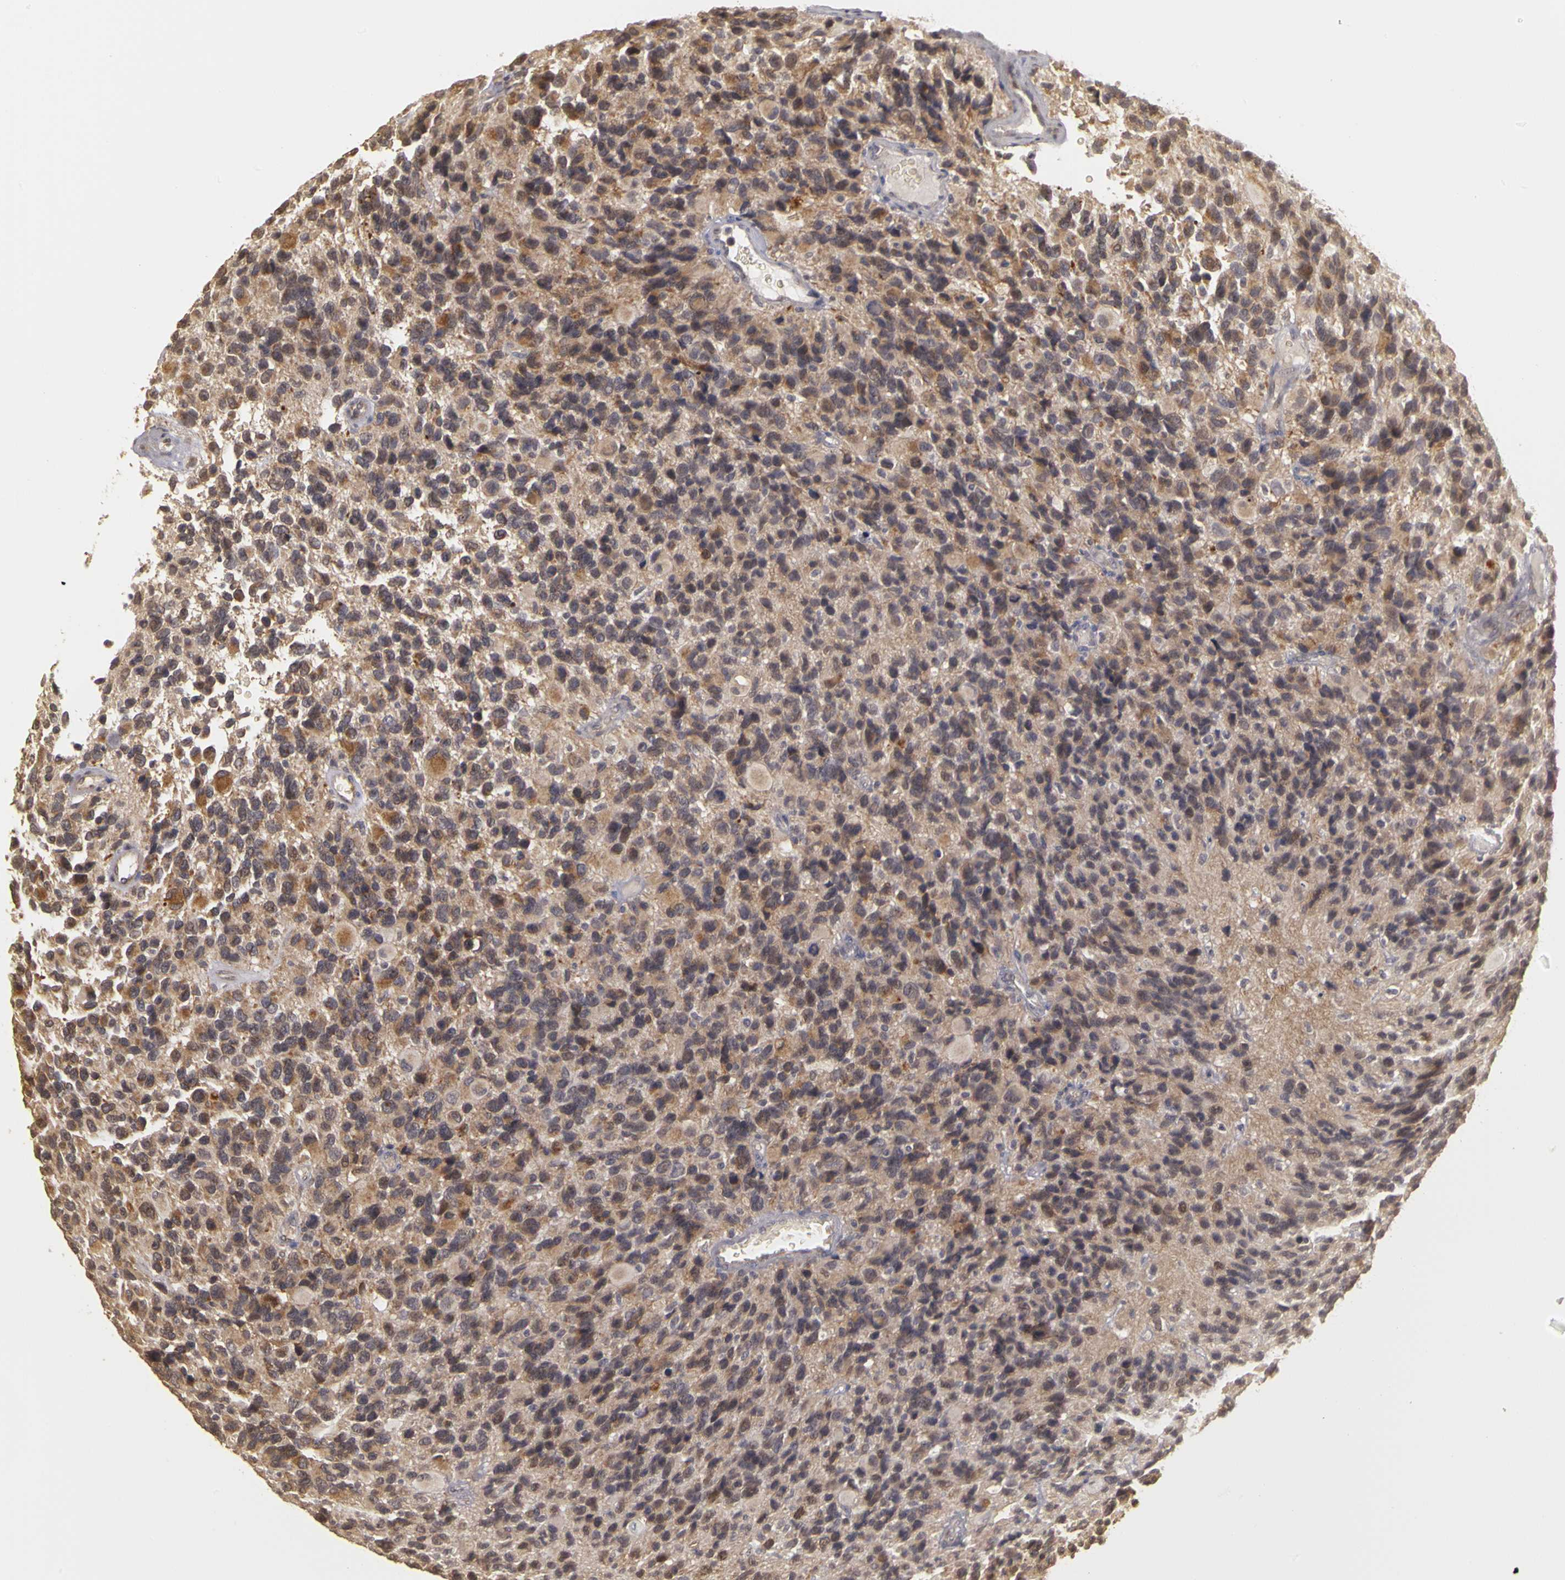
{"staining": {"intensity": "weak", "quantity": ">75%", "location": "cytoplasmic/membranous"}, "tissue": "glioma", "cell_type": "Tumor cells", "image_type": "cancer", "snomed": [{"axis": "morphology", "description": "Glioma, malignant, High grade"}, {"axis": "topography", "description": "Brain"}], "caption": "High-magnification brightfield microscopy of malignant glioma (high-grade) stained with DAB (brown) and counterstained with hematoxylin (blue). tumor cells exhibit weak cytoplasmic/membranous expression is present in approximately>75% of cells.", "gene": "FRMD7", "patient": {"sex": "male", "age": 77}}